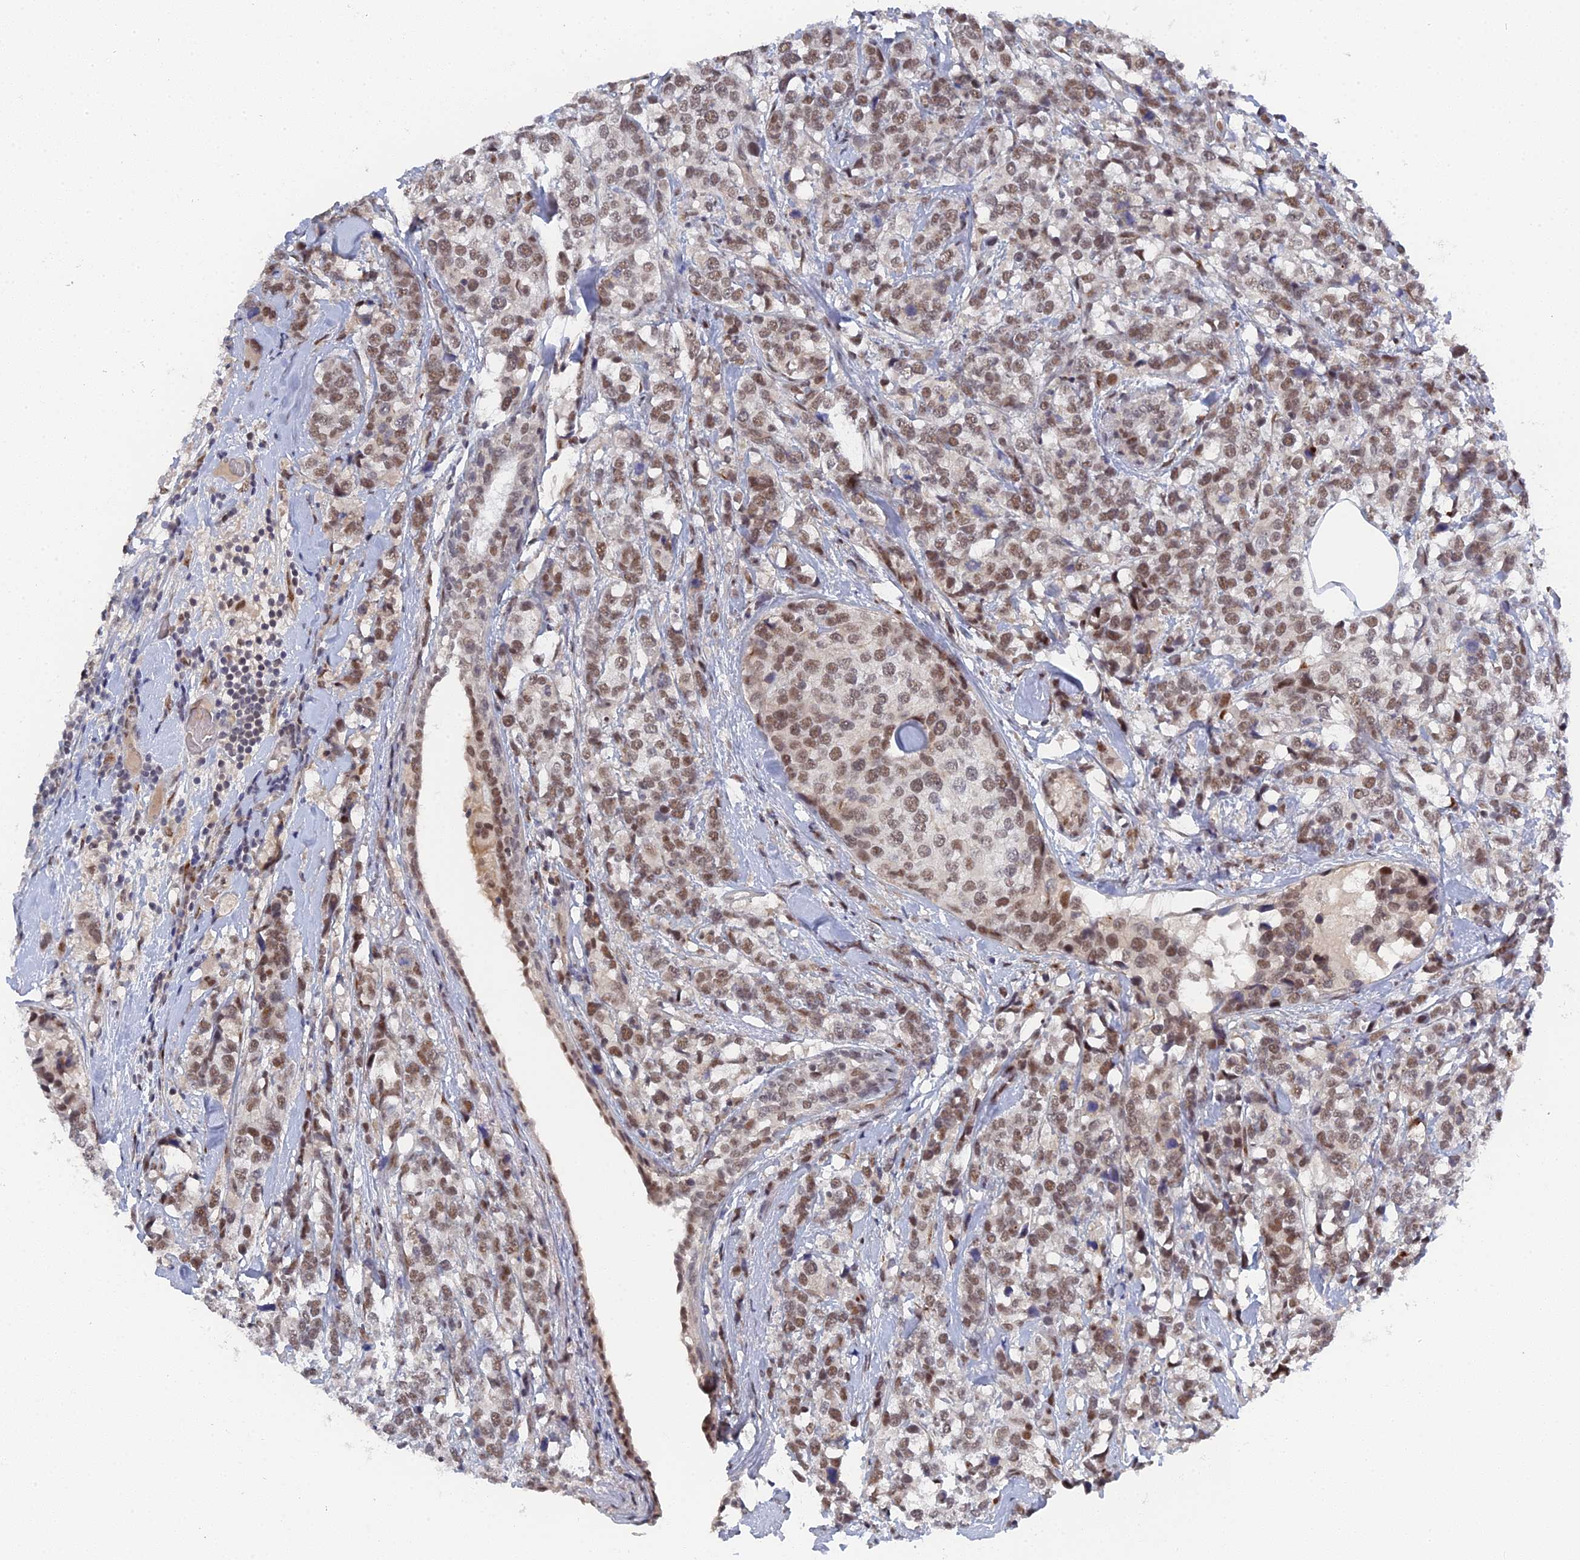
{"staining": {"intensity": "moderate", "quantity": ">75%", "location": "nuclear"}, "tissue": "breast cancer", "cell_type": "Tumor cells", "image_type": "cancer", "snomed": [{"axis": "morphology", "description": "Lobular carcinoma"}, {"axis": "topography", "description": "Breast"}], "caption": "Immunohistochemical staining of breast lobular carcinoma shows medium levels of moderate nuclear protein staining in approximately >75% of tumor cells.", "gene": "CCDC85A", "patient": {"sex": "female", "age": 59}}